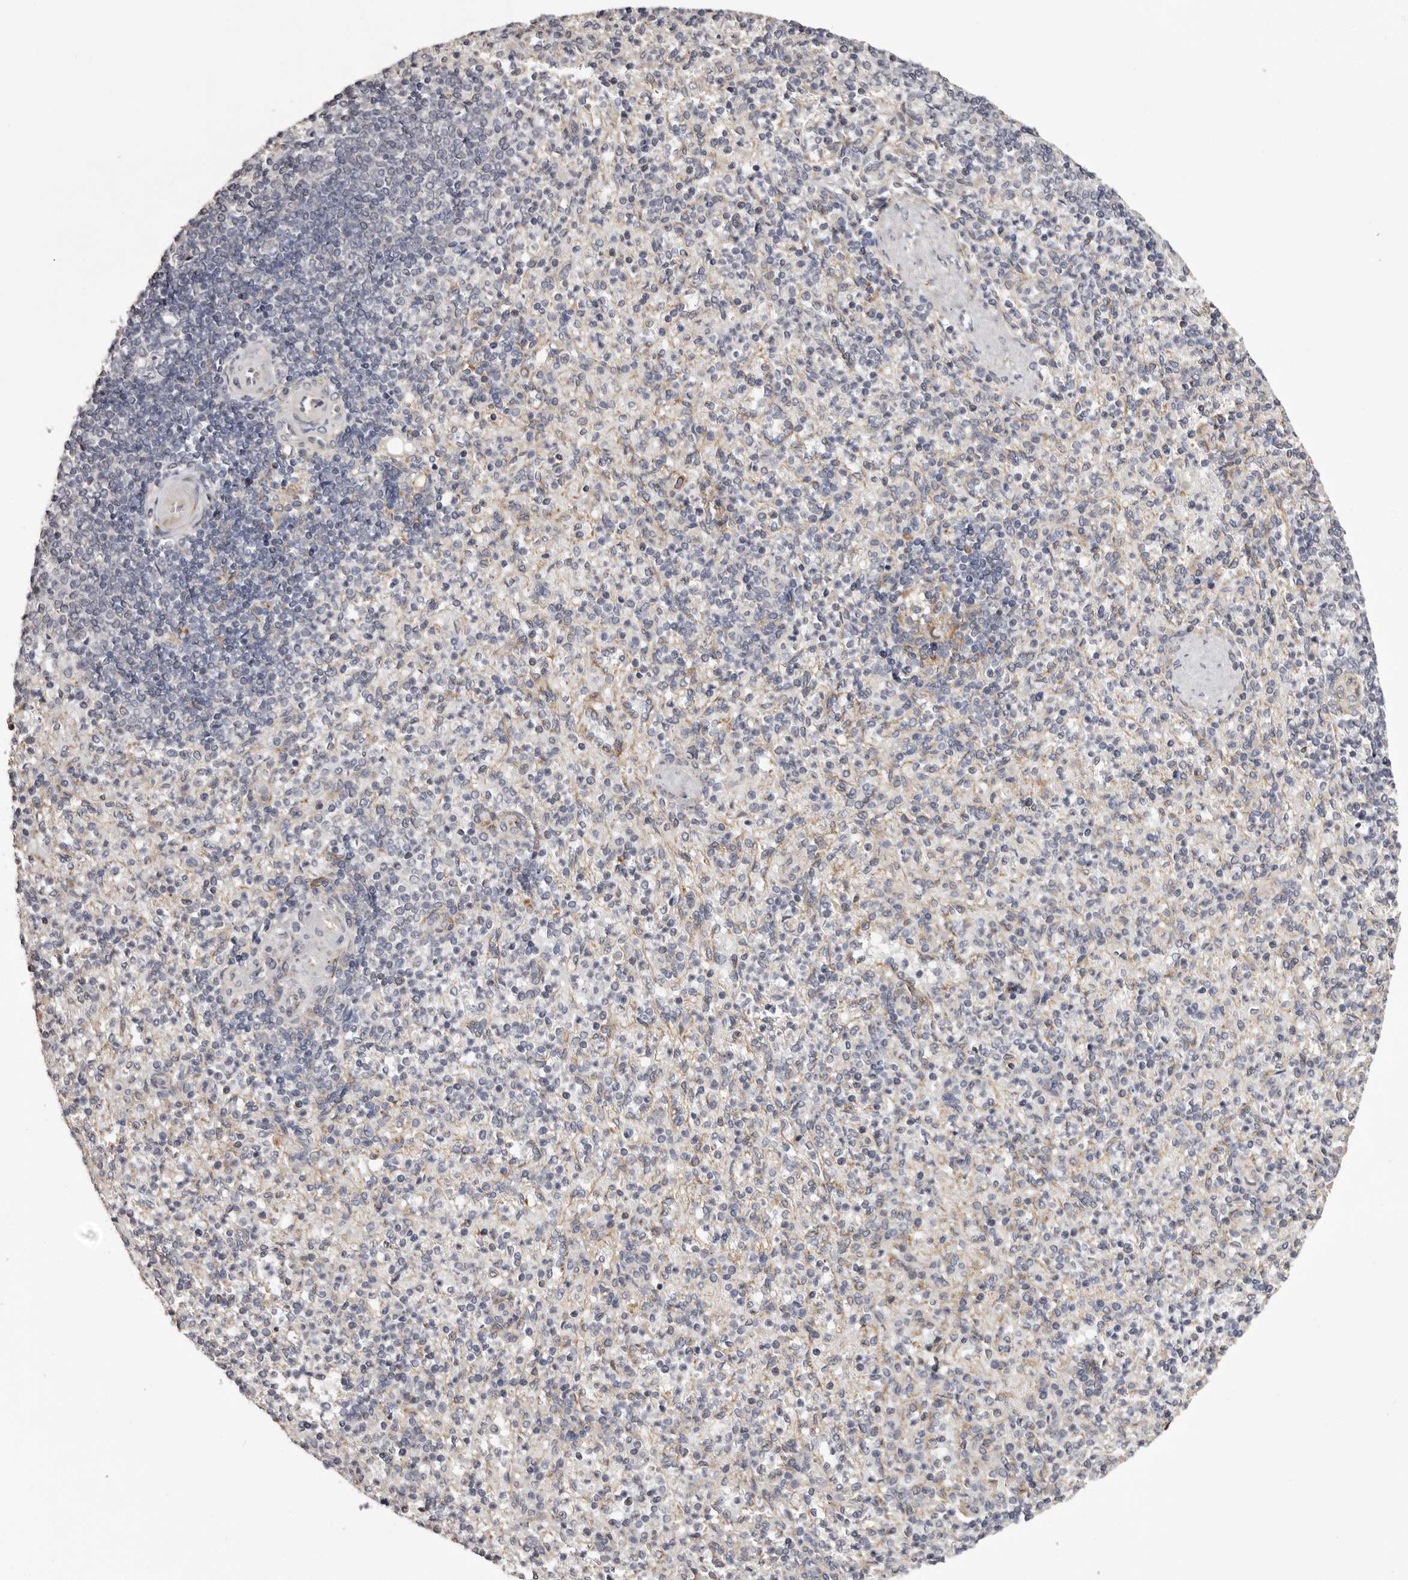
{"staining": {"intensity": "negative", "quantity": "none", "location": "none"}, "tissue": "spleen", "cell_type": "Cells in red pulp", "image_type": "normal", "snomed": [{"axis": "morphology", "description": "Normal tissue, NOS"}, {"axis": "topography", "description": "Spleen"}], "caption": "DAB (3,3'-diaminobenzidine) immunohistochemical staining of normal spleen shows no significant expression in cells in red pulp.", "gene": "PIGX", "patient": {"sex": "female", "age": 74}}